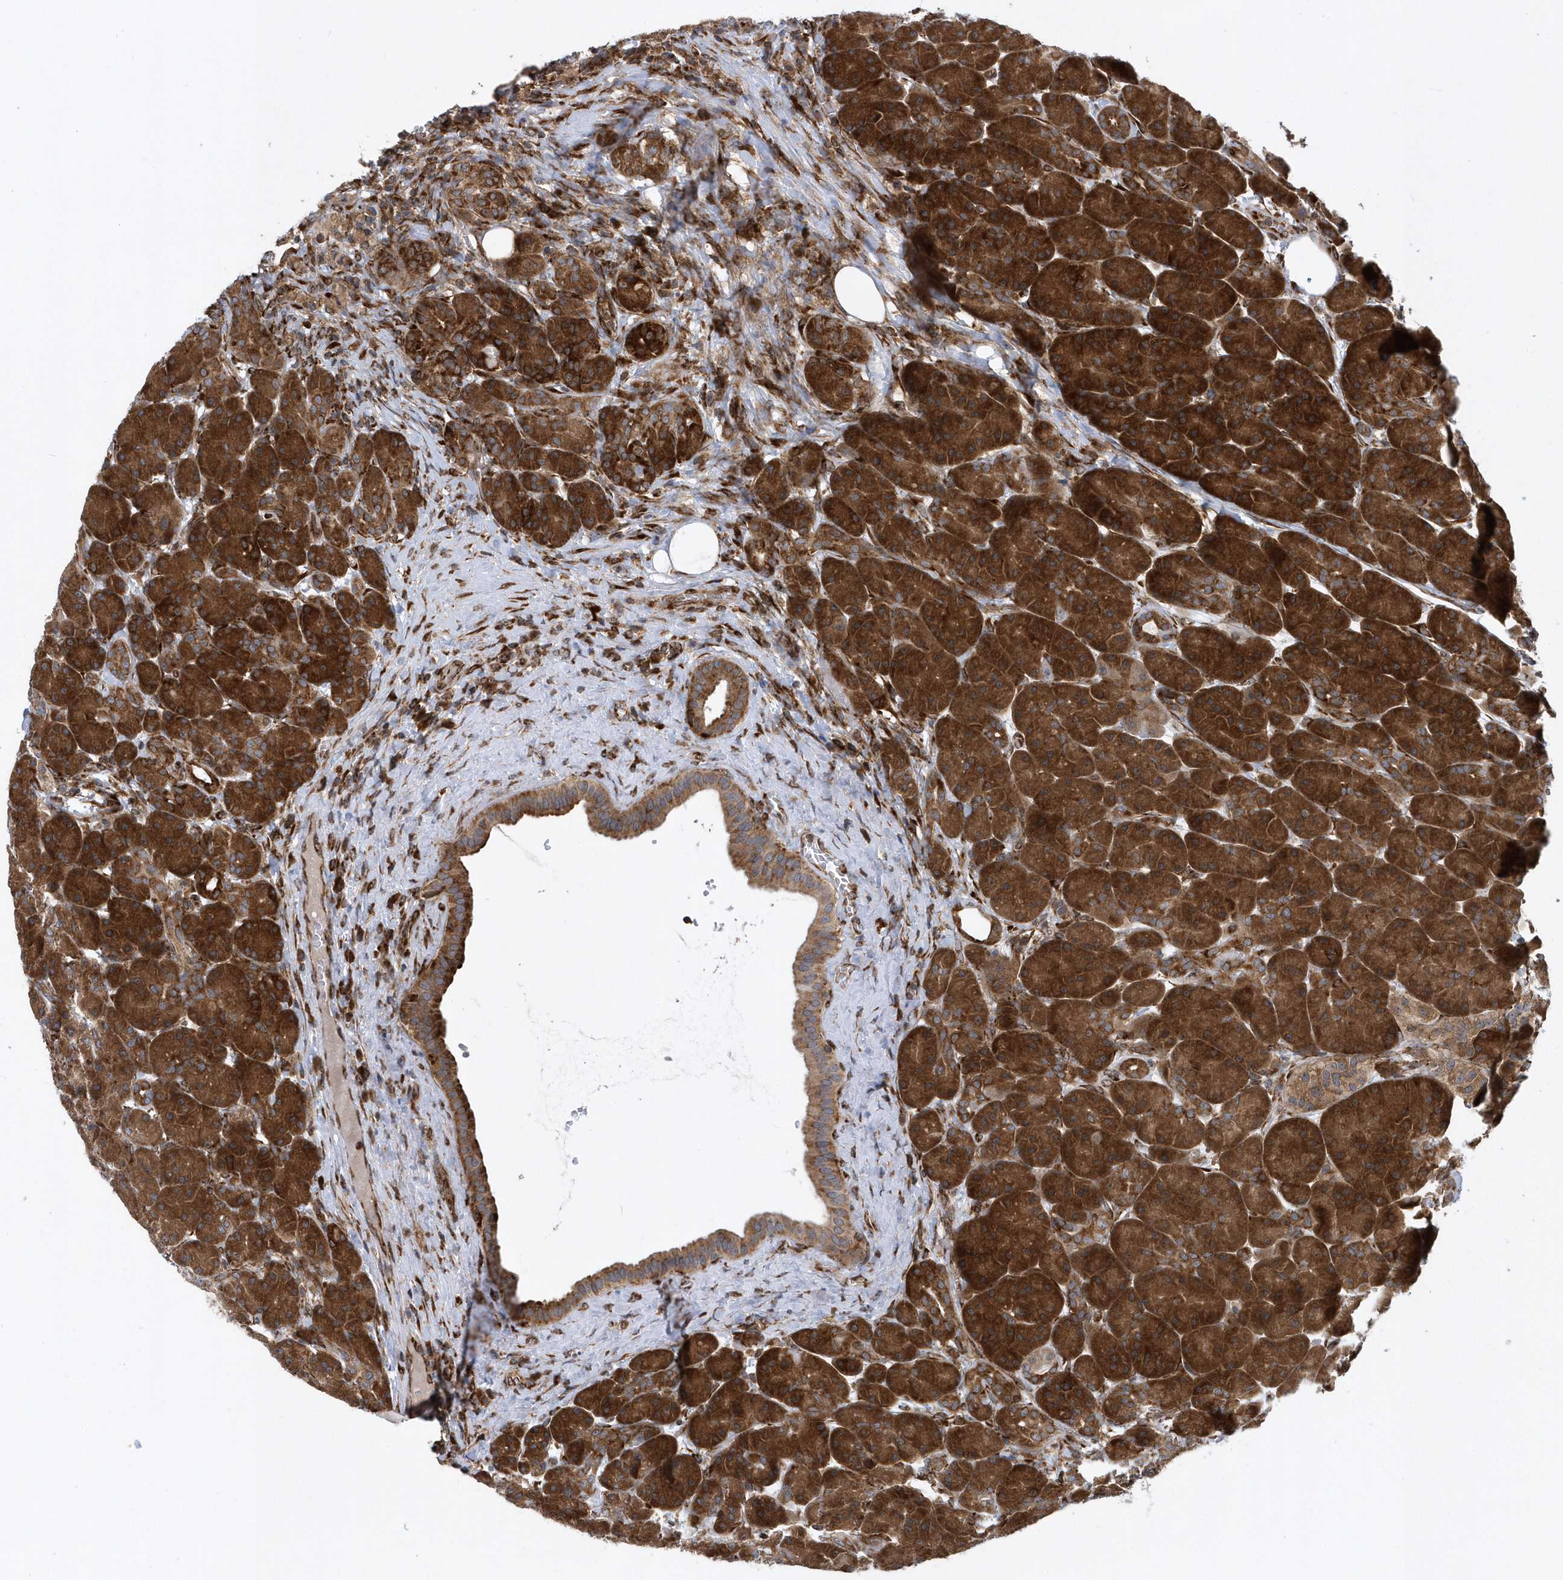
{"staining": {"intensity": "strong", "quantity": ">75%", "location": "cytoplasmic/membranous"}, "tissue": "pancreas", "cell_type": "Exocrine glandular cells", "image_type": "normal", "snomed": [{"axis": "morphology", "description": "Normal tissue, NOS"}, {"axis": "topography", "description": "Pancreas"}], "caption": "IHC photomicrograph of normal human pancreas stained for a protein (brown), which demonstrates high levels of strong cytoplasmic/membranous staining in approximately >75% of exocrine glandular cells.", "gene": "PHF1", "patient": {"sex": "male", "age": 63}}